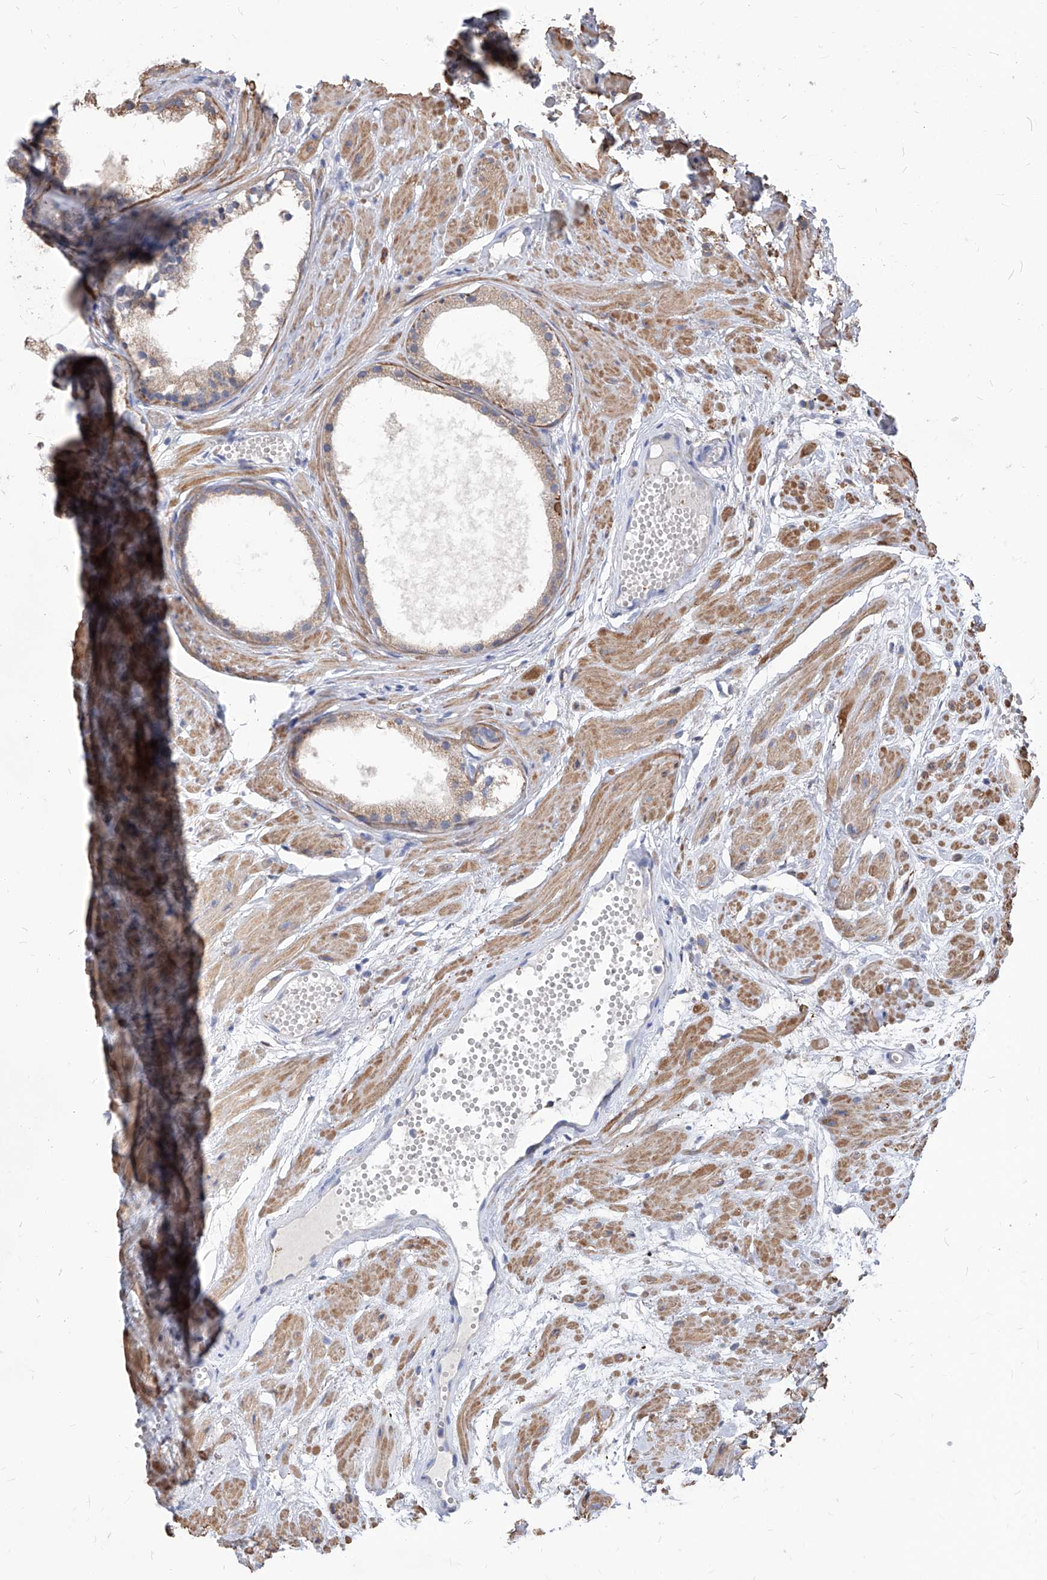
{"staining": {"intensity": "weak", "quantity": "<25%", "location": "cytoplasmic/membranous"}, "tissue": "prostate cancer", "cell_type": "Tumor cells", "image_type": "cancer", "snomed": [{"axis": "morphology", "description": "Adenocarcinoma, Low grade"}, {"axis": "topography", "description": "Prostate"}], "caption": "This photomicrograph is of prostate cancer stained with immunohistochemistry to label a protein in brown with the nuclei are counter-stained blue. There is no staining in tumor cells.", "gene": "ABRACL", "patient": {"sex": "male", "age": 88}}